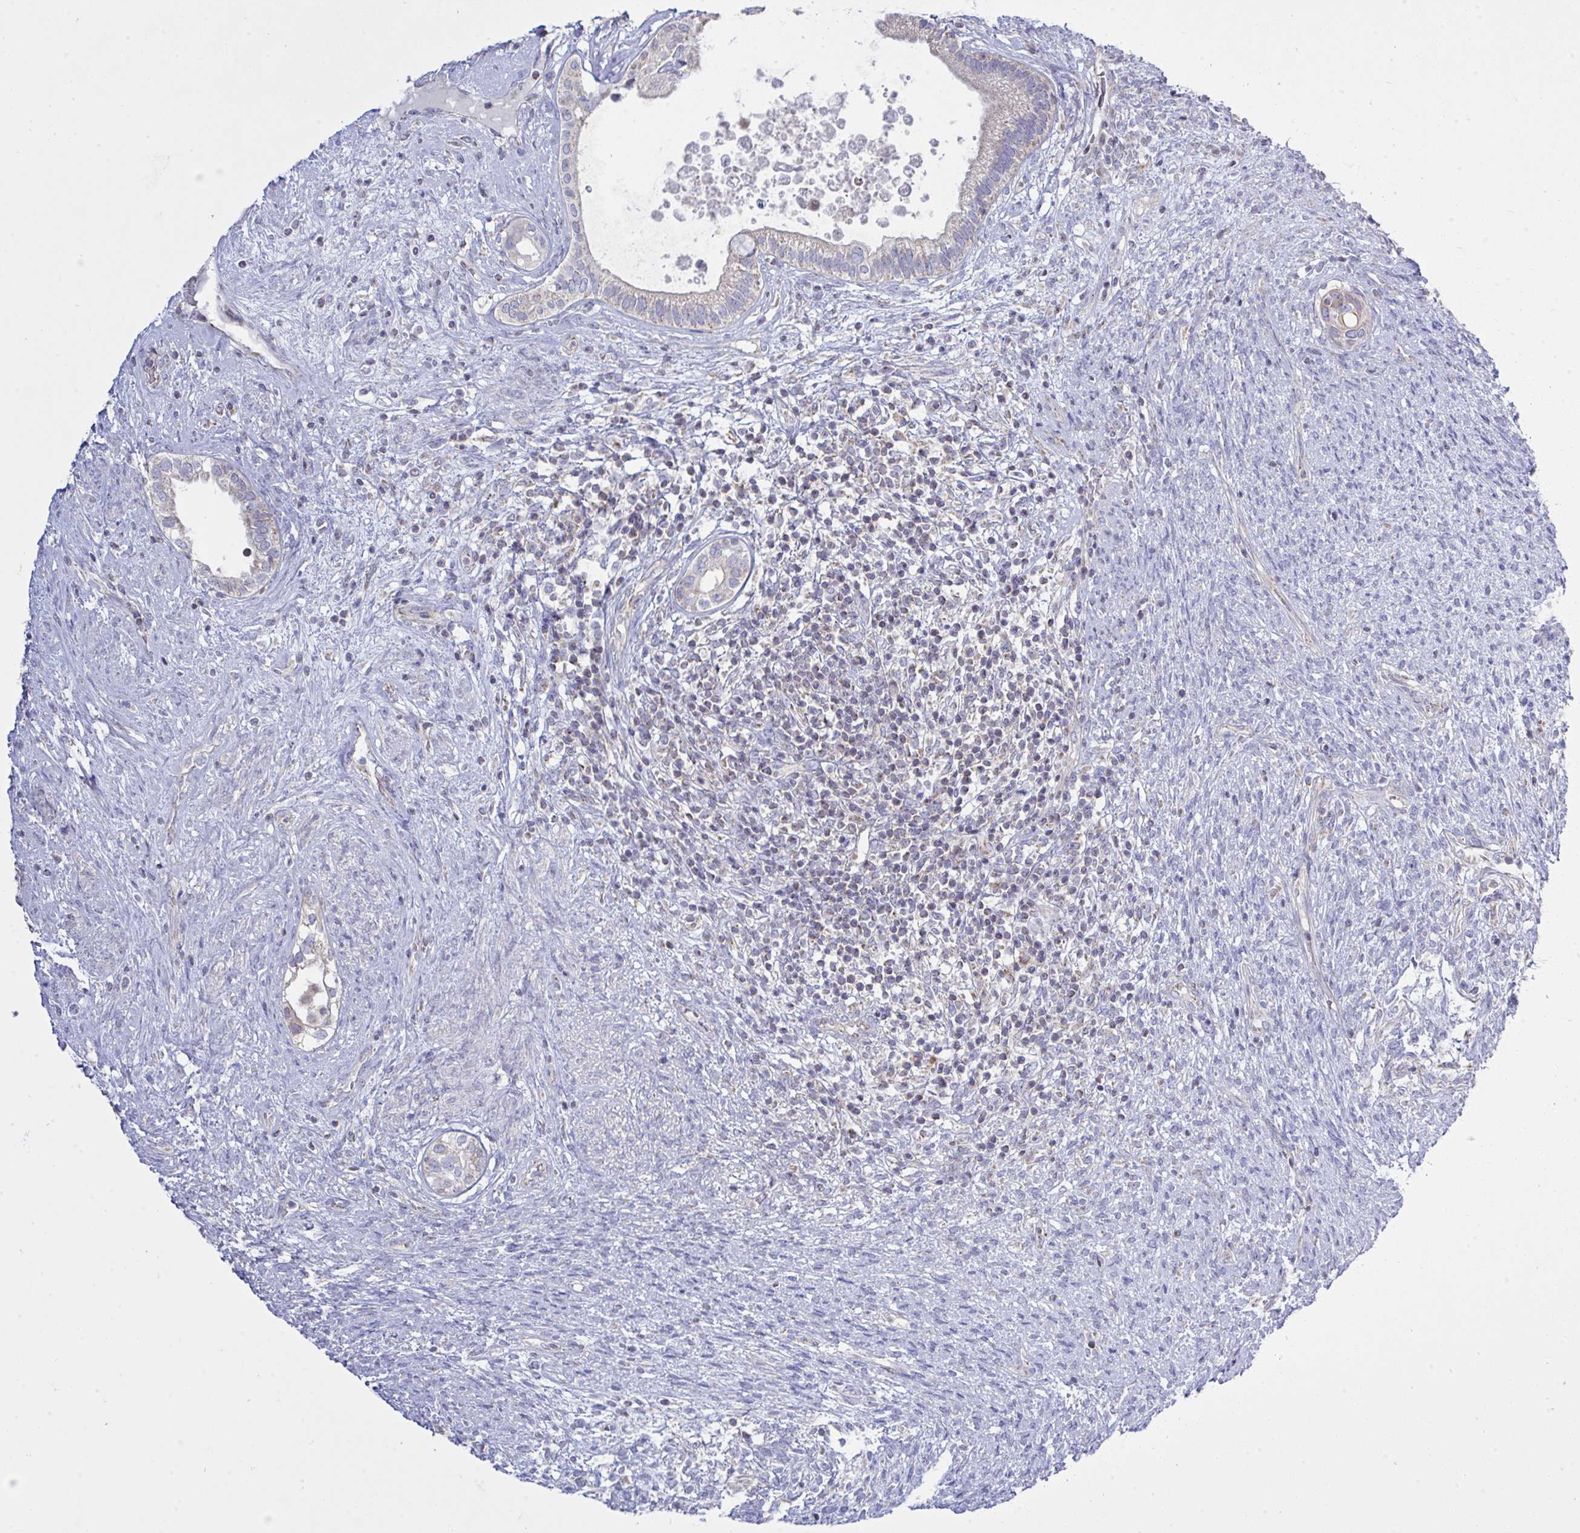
{"staining": {"intensity": "weak", "quantity": "<25%", "location": "cytoplasmic/membranous"}, "tissue": "testis cancer", "cell_type": "Tumor cells", "image_type": "cancer", "snomed": [{"axis": "morphology", "description": "Seminoma, NOS"}, {"axis": "morphology", "description": "Carcinoma, Embryonal, NOS"}, {"axis": "topography", "description": "Testis"}], "caption": "A high-resolution histopathology image shows immunohistochemistry (IHC) staining of embryonal carcinoma (testis), which exhibits no significant expression in tumor cells.", "gene": "NDUFA7", "patient": {"sex": "male", "age": 41}}